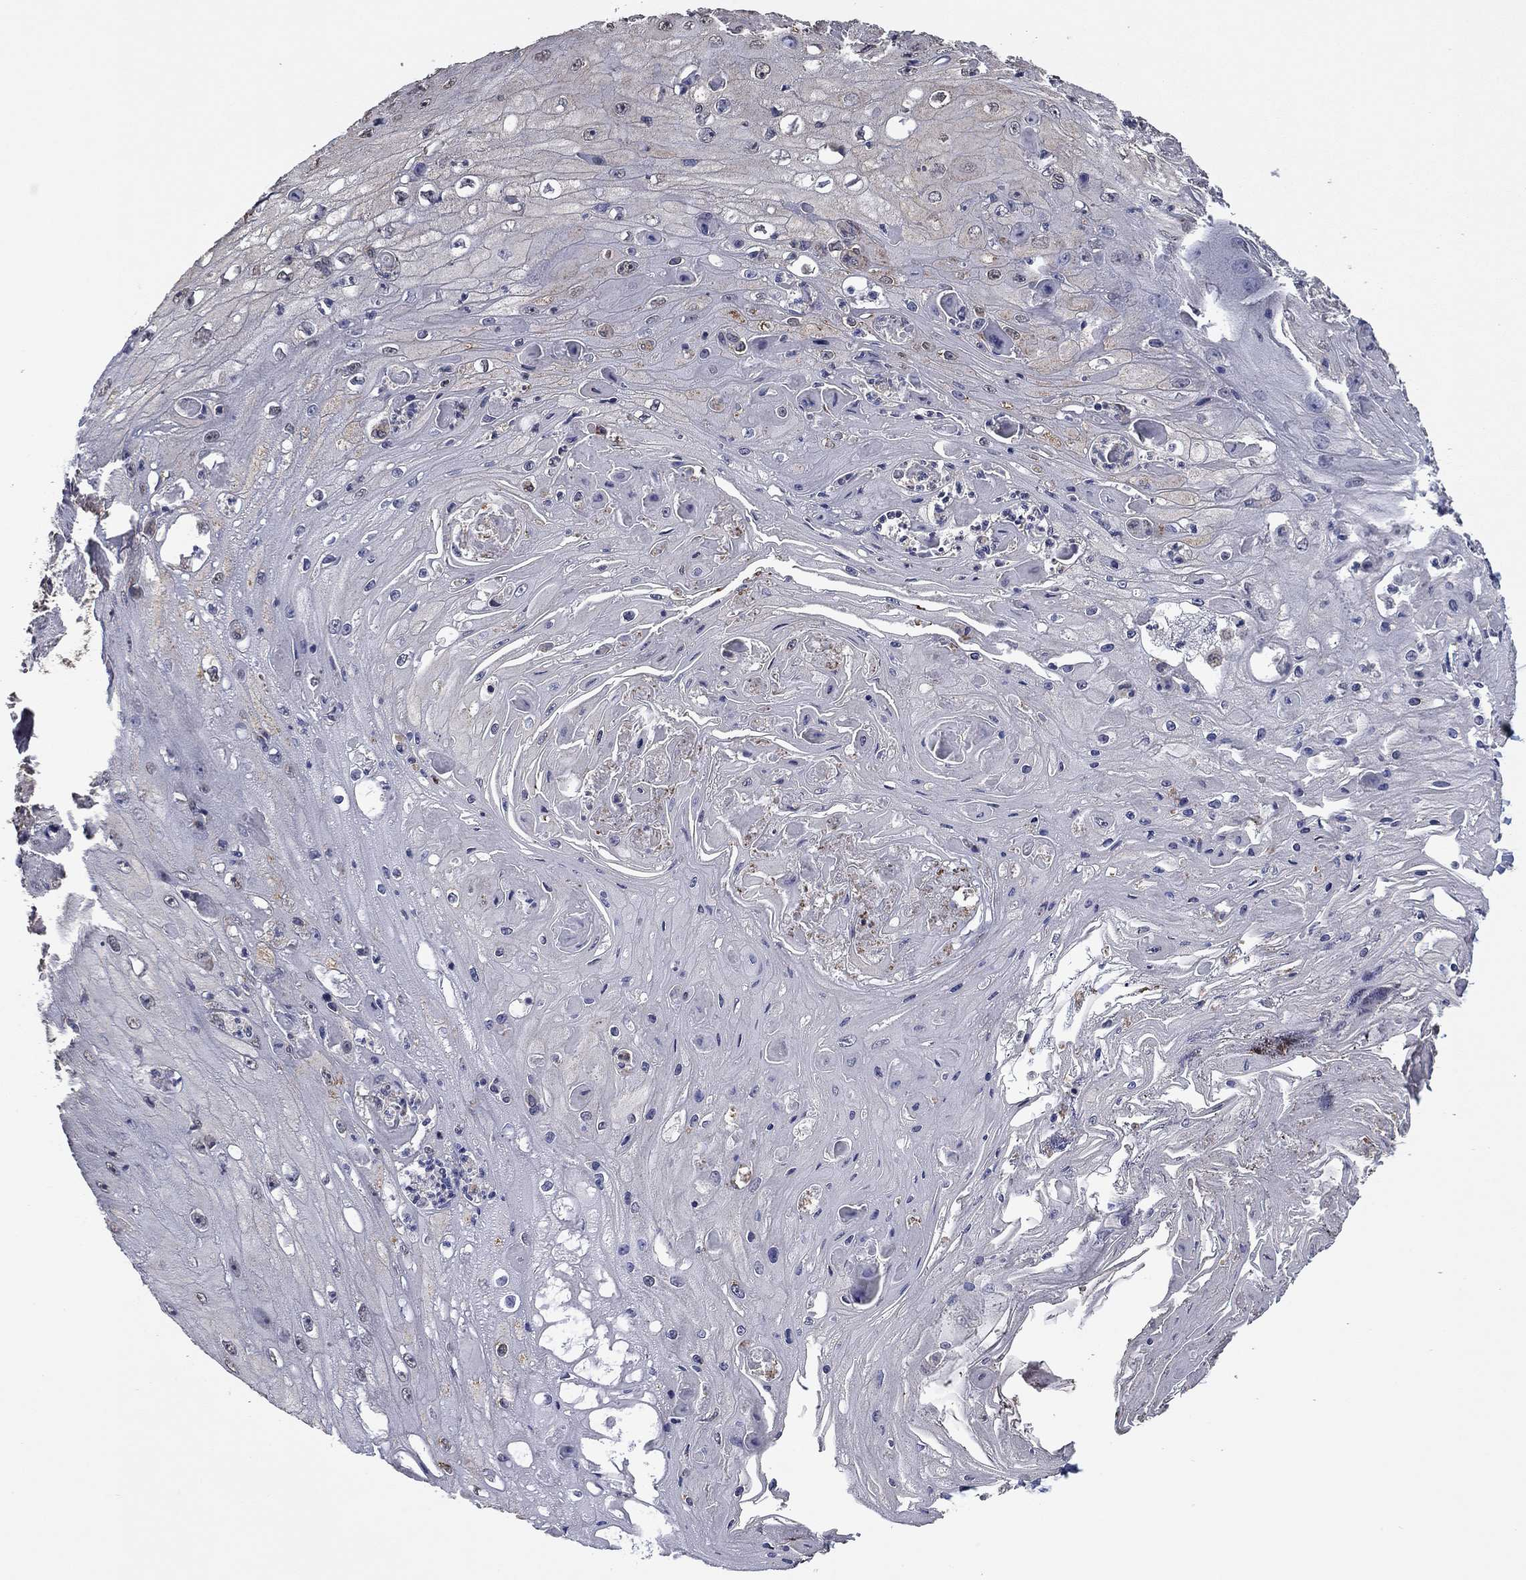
{"staining": {"intensity": "negative", "quantity": "none", "location": "none"}, "tissue": "skin cancer", "cell_type": "Tumor cells", "image_type": "cancer", "snomed": [{"axis": "morphology", "description": "Squamous cell carcinoma, NOS"}, {"axis": "topography", "description": "Skin"}], "caption": "An image of skin squamous cell carcinoma stained for a protein displays no brown staining in tumor cells.", "gene": "MFAP3L", "patient": {"sex": "male", "age": 70}}